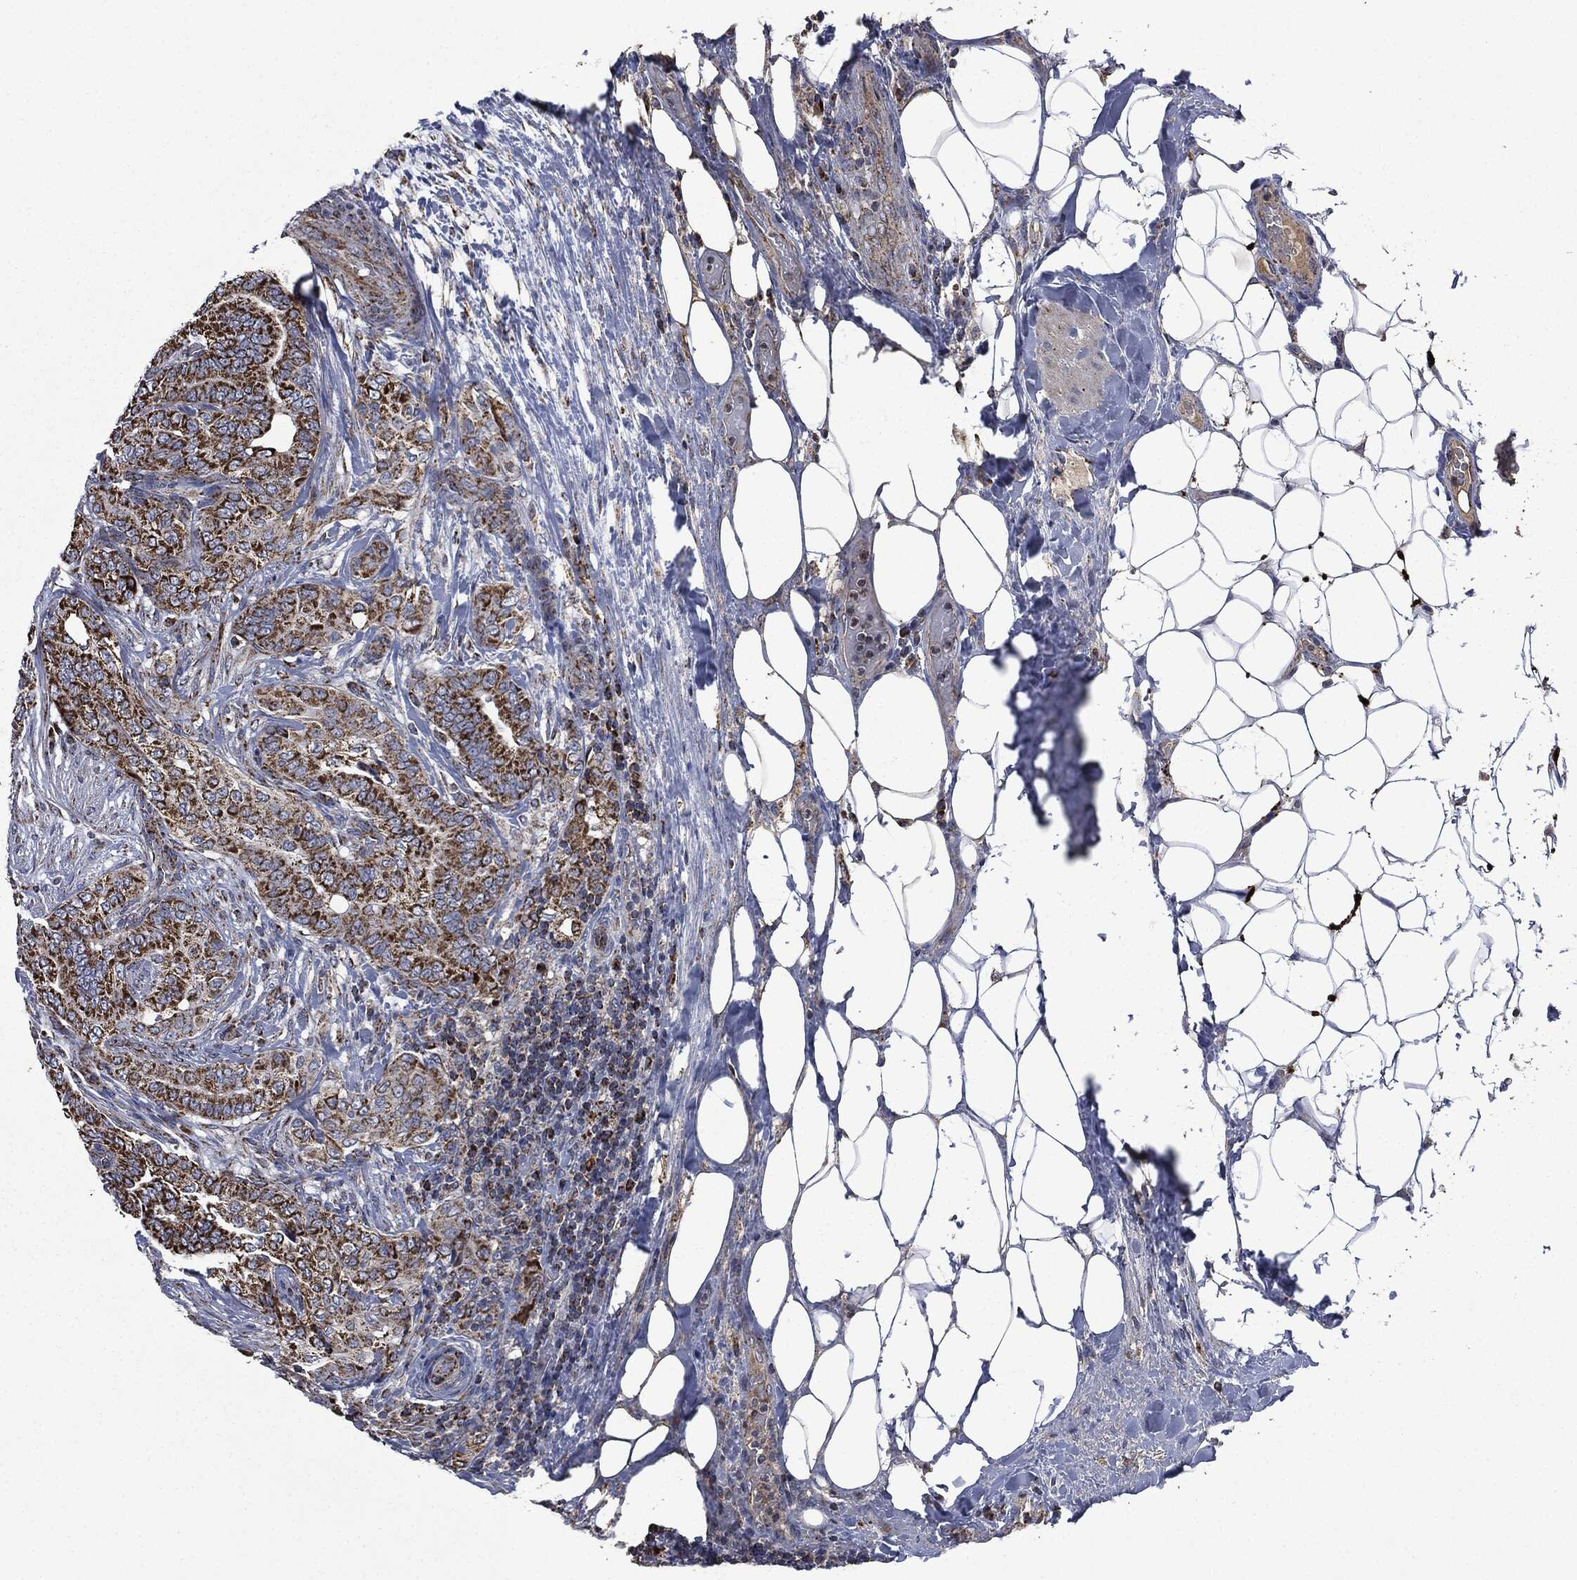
{"staining": {"intensity": "strong", "quantity": ">75%", "location": "cytoplasmic/membranous"}, "tissue": "thyroid cancer", "cell_type": "Tumor cells", "image_type": "cancer", "snomed": [{"axis": "morphology", "description": "Papillary adenocarcinoma, NOS"}, {"axis": "topography", "description": "Thyroid gland"}], "caption": "A micrograph showing strong cytoplasmic/membranous expression in about >75% of tumor cells in thyroid cancer (papillary adenocarcinoma), as visualized by brown immunohistochemical staining.", "gene": "RYK", "patient": {"sex": "male", "age": 61}}